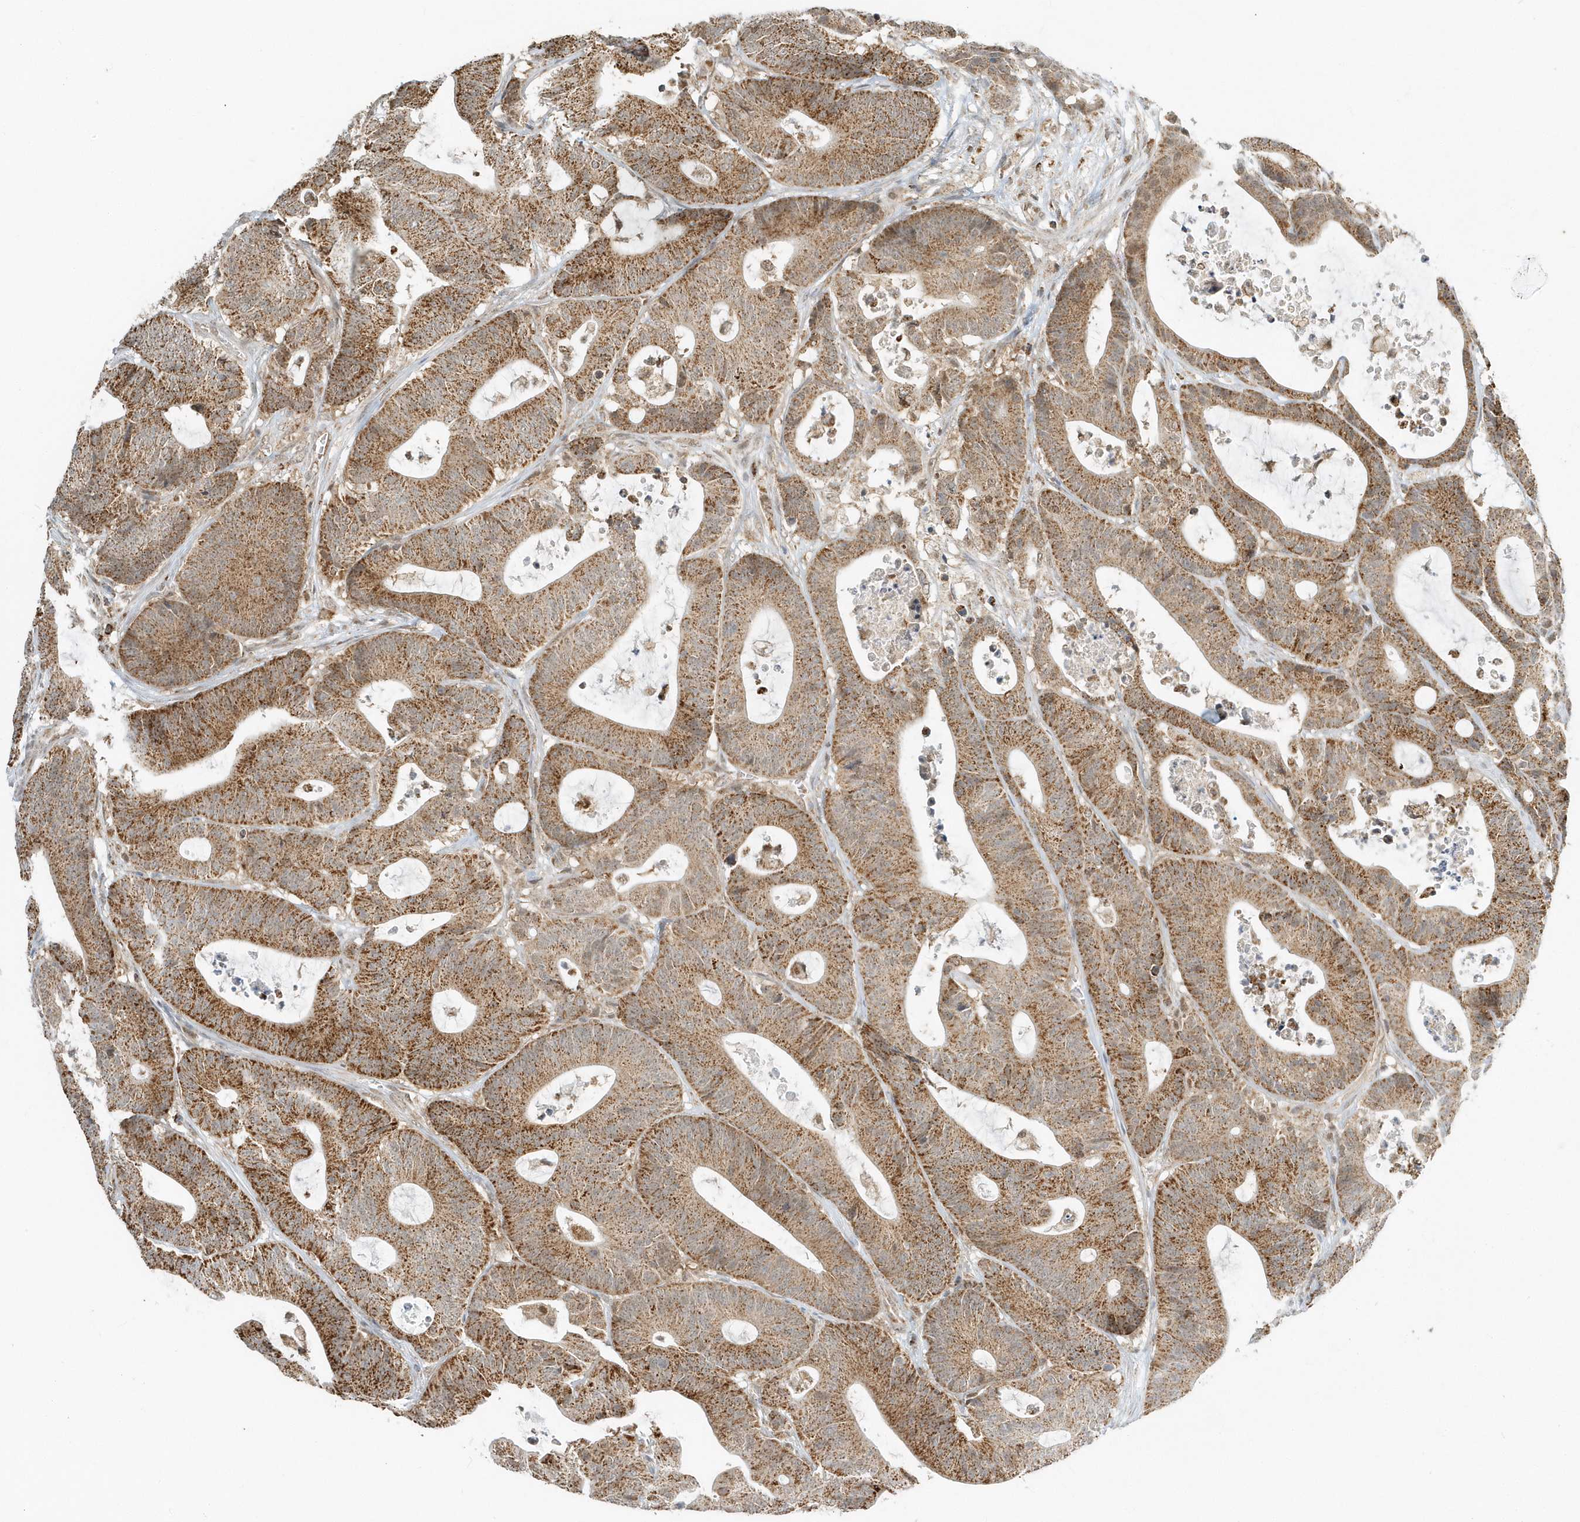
{"staining": {"intensity": "moderate", "quantity": ">75%", "location": "cytoplasmic/membranous"}, "tissue": "colorectal cancer", "cell_type": "Tumor cells", "image_type": "cancer", "snomed": [{"axis": "morphology", "description": "Adenocarcinoma, NOS"}, {"axis": "topography", "description": "Colon"}], "caption": "Immunohistochemistry of colorectal cancer (adenocarcinoma) reveals medium levels of moderate cytoplasmic/membranous positivity in about >75% of tumor cells.", "gene": "PSMD6", "patient": {"sex": "female", "age": 84}}